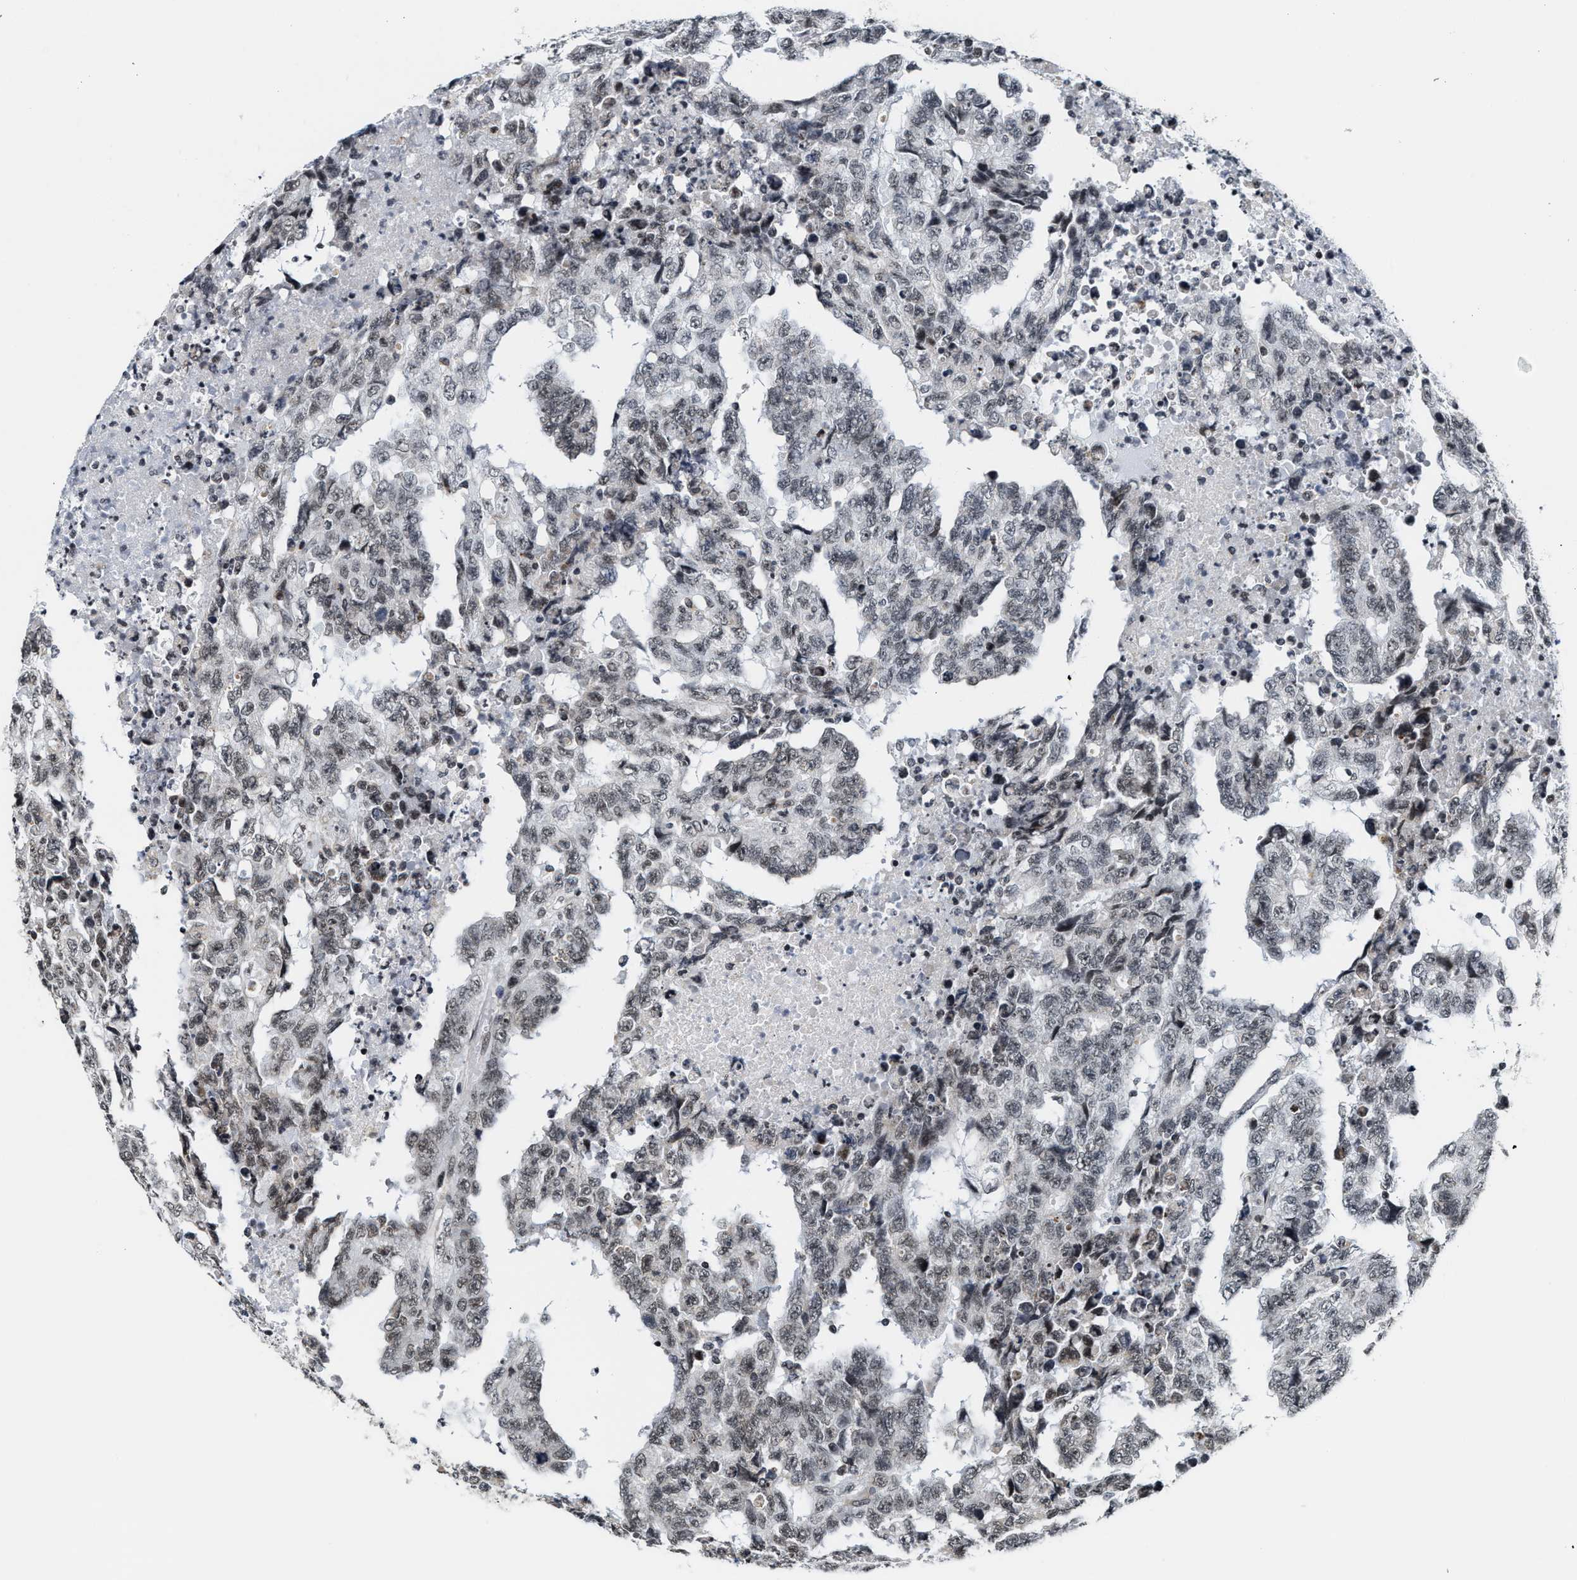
{"staining": {"intensity": "weak", "quantity": ">75%", "location": "nuclear"}, "tissue": "testis cancer", "cell_type": "Tumor cells", "image_type": "cancer", "snomed": [{"axis": "morphology", "description": "Necrosis, NOS"}, {"axis": "morphology", "description": "Carcinoma, Embryonal, NOS"}, {"axis": "topography", "description": "Testis"}], "caption": "Testis embryonal carcinoma stained with a protein marker reveals weak staining in tumor cells.", "gene": "ANKRD6", "patient": {"sex": "male", "age": 19}}